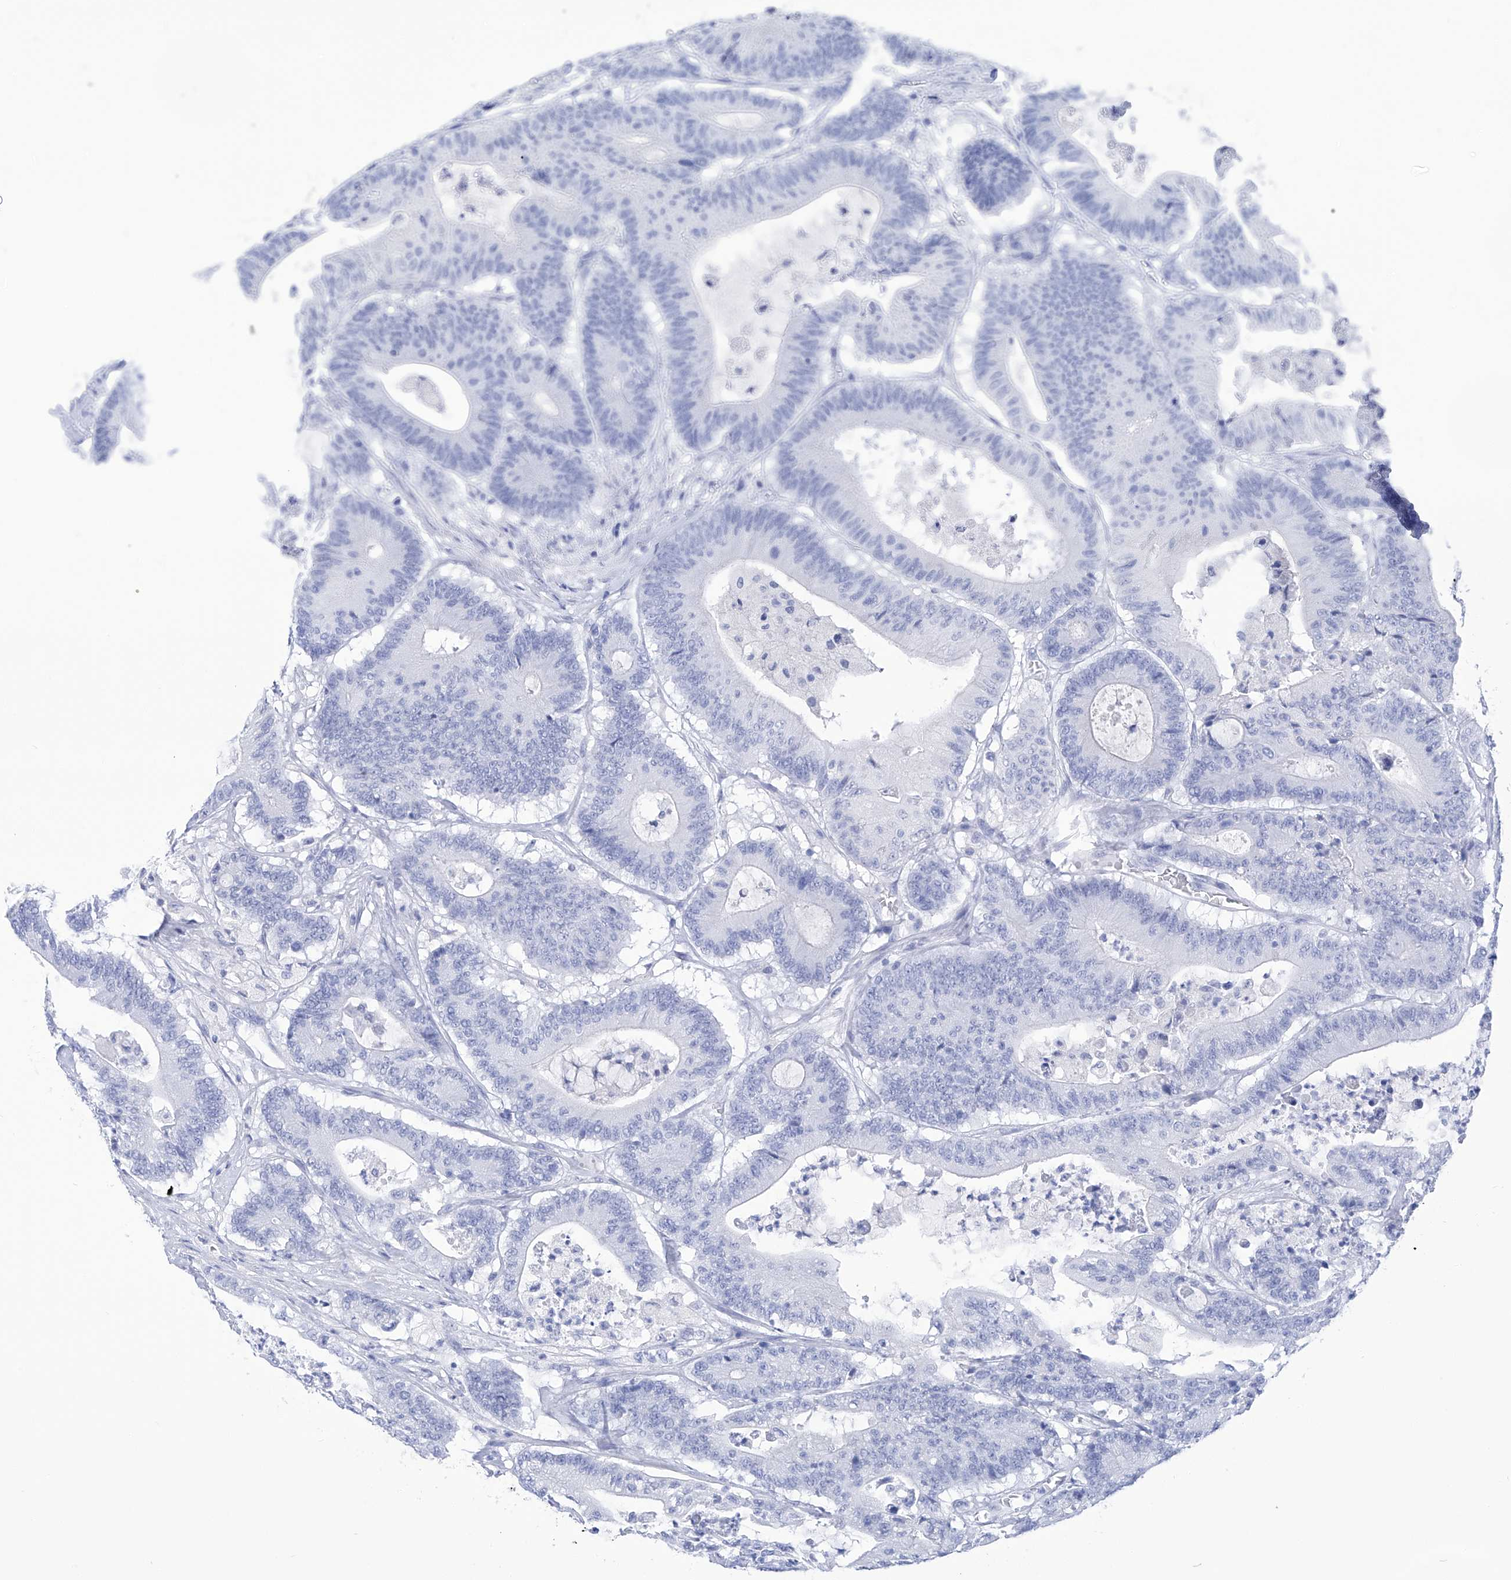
{"staining": {"intensity": "negative", "quantity": "none", "location": "none"}, "tissue": "colorectal cancer", "cell_type": "Tumor cells", "image_type": "cancer", "snomed": [{"axis": "morphology", "description": "Adenocarcinoma, NOS"}, {"axis": "topography", "description": "Colon"}], "caption": "This micrograph is of colorectal cancer stained with immunohistochemistry (IHC) to label a protein in brown with the nuclei are counter-stained blue. There is no staining in tumor cells. The staining is performed using DAB (3,3'-diaminobenzidine) brown chromogen with nuclei counter-stained in using hematoxylin.", "gene": "FLG", "patient": {"sex": "female", "age": 84}}